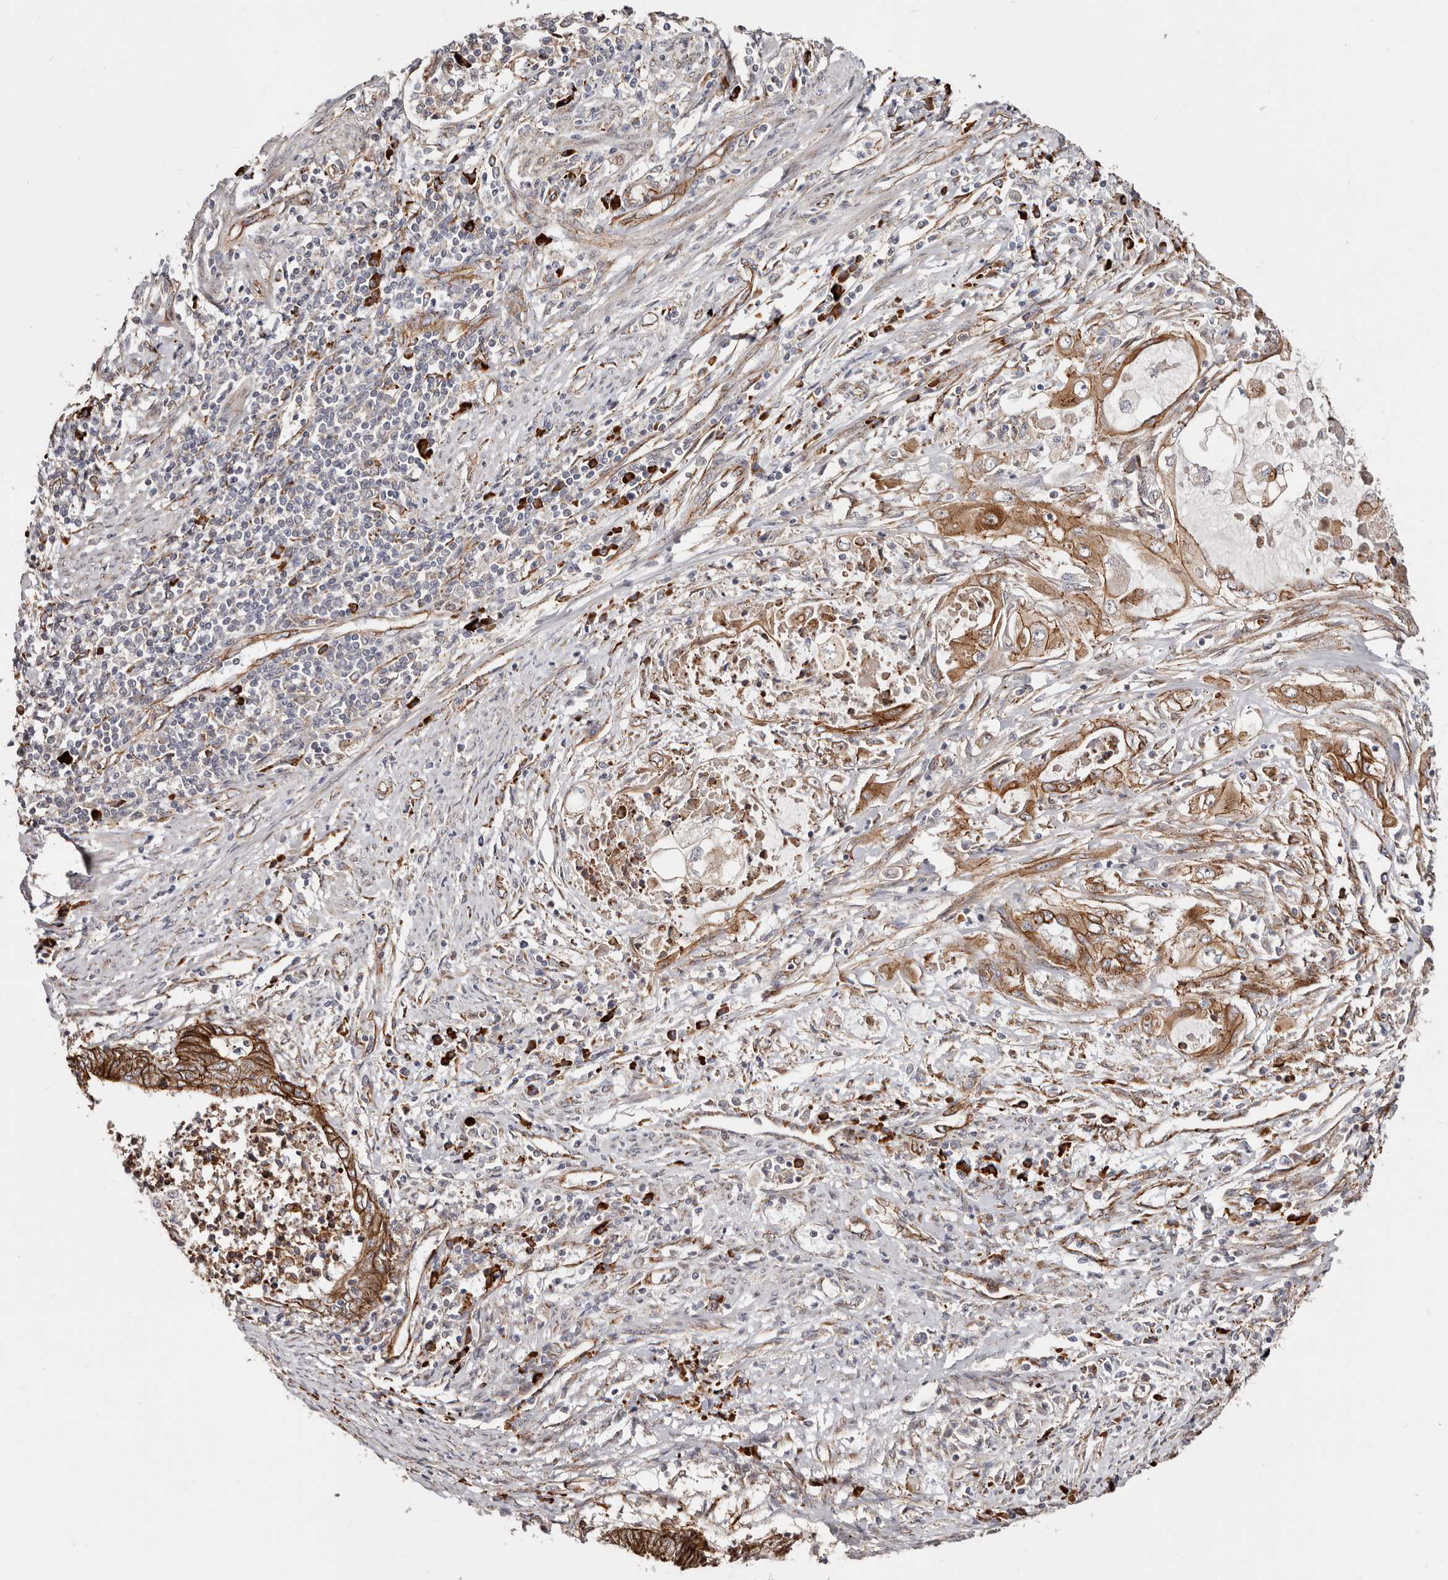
{"staining": {"intensity": "strong", "quantity": ">75%", "location": "cytoplasmic/membranous"}, "tissue": "endometrial cancer", "cell_type": "Tumor cells", "image_type": "cancer", "snomed": [{"axis": "morphology", "description": "Adenocarcinoma, NOS"}, {"axis": "topography", "description": "Uterus"}, {"axis": "topography", "description": "Endometrium"}], "caption": "Immunohistochemical staining of human adenocarcinoma (endometrial) reveals strong cytoplasmic/membranous protein staining in about >75% of tumor cells.", "gene": "CTNNB1", "patient": {"sex": "female", "age": 70}}